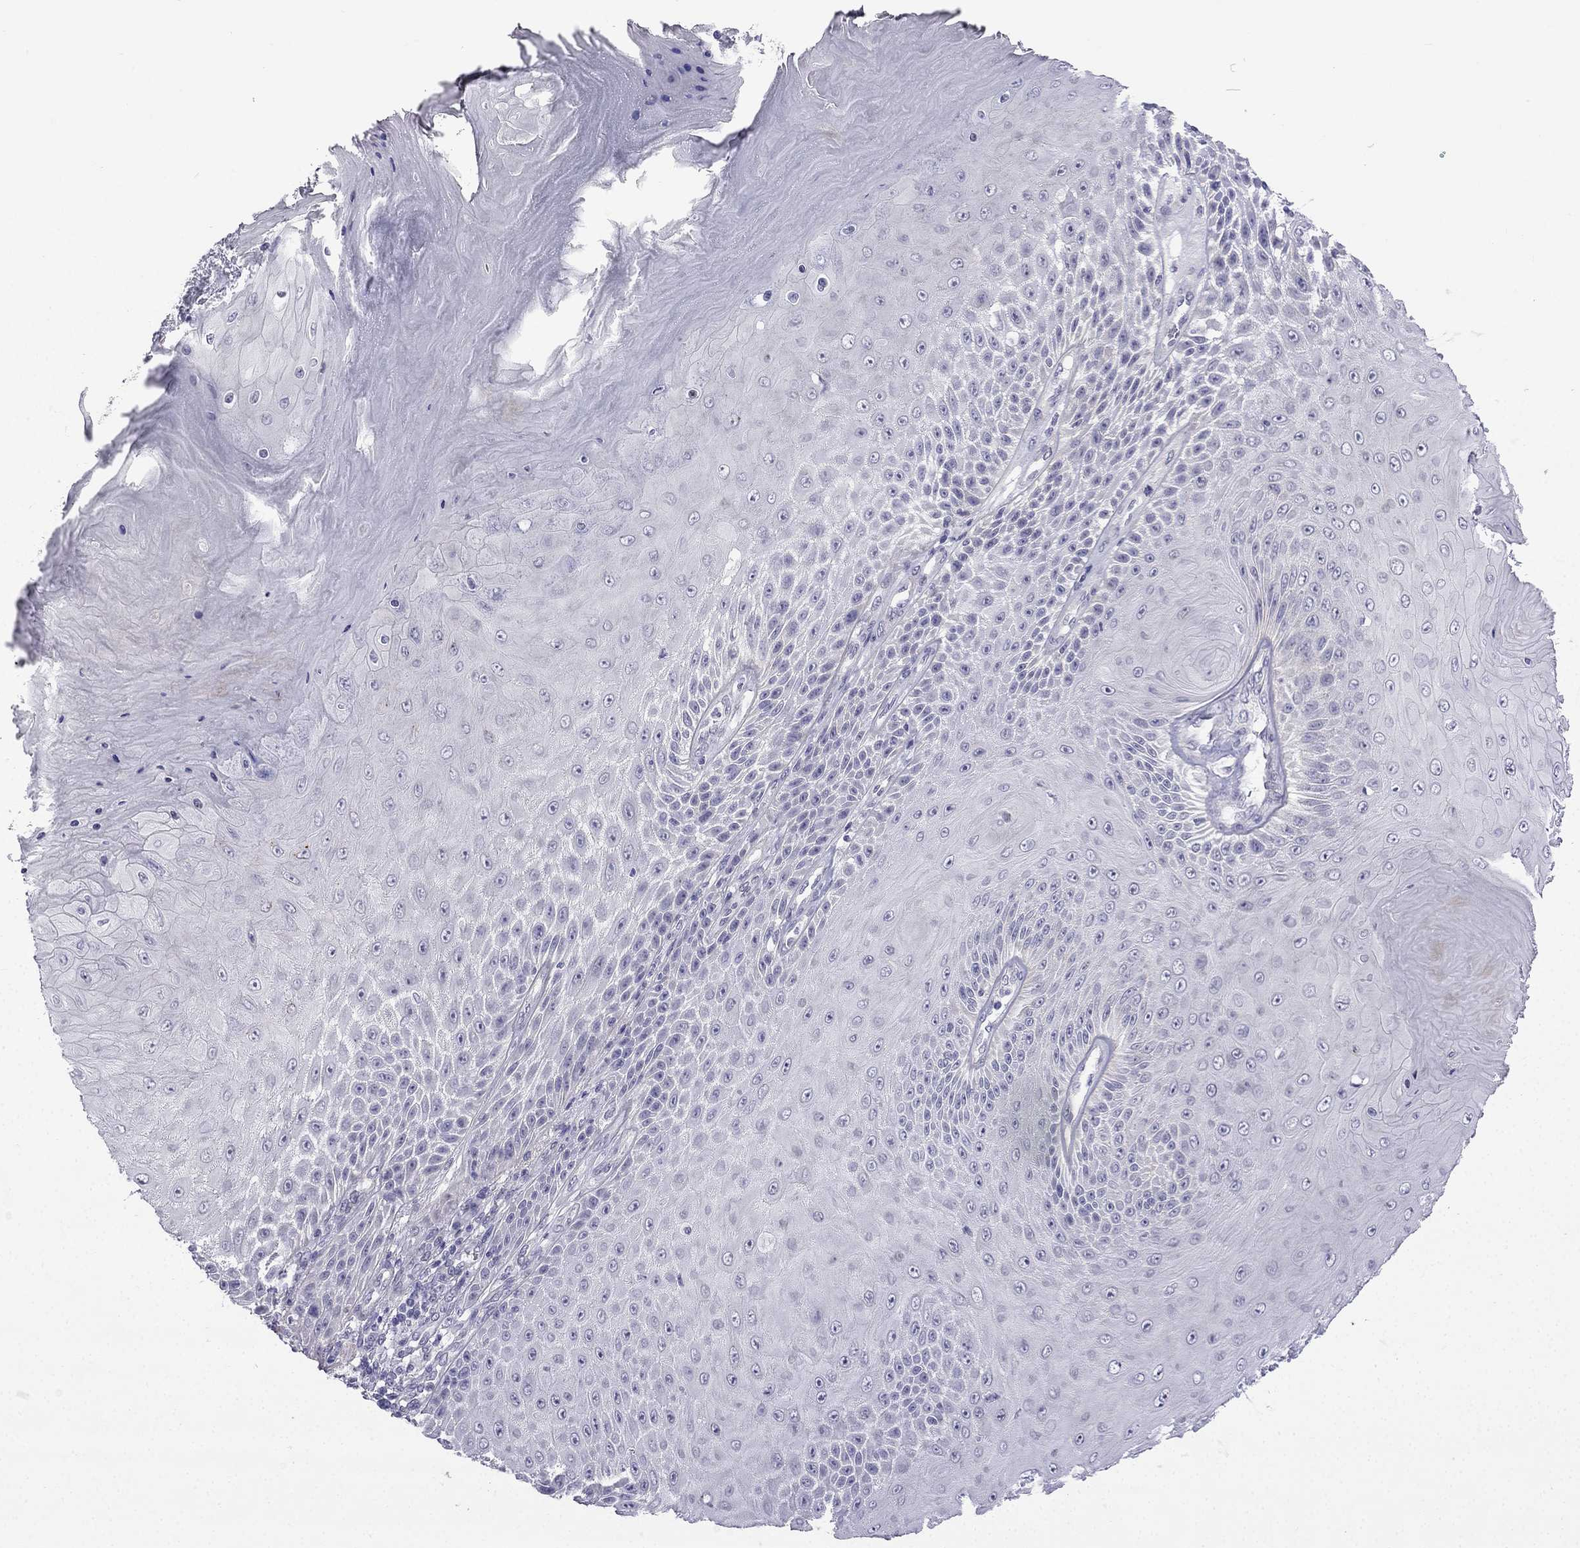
{"staining": {"intensity": "negative", "quantity": "none", "location": "none"}, "tissue": "skin cancer", "cell_type": "Tumor cells", "image_type": "cancer", "snomed": [{"axis": "morphology", "description": "Squamous cell carcinoma, NOS"}, {"axis": "topography", "description": "Skin"}], "caption": "A photomicrograph of squamous cell carcinoma (skin) stained for a protein demonstrates no brown staining in tumor cells. (DAB (3,3'-diaminobenzidine) IHC, high magnification).", "gene": "CFAP53", "patient": {"sex": "male", "age": 62}}